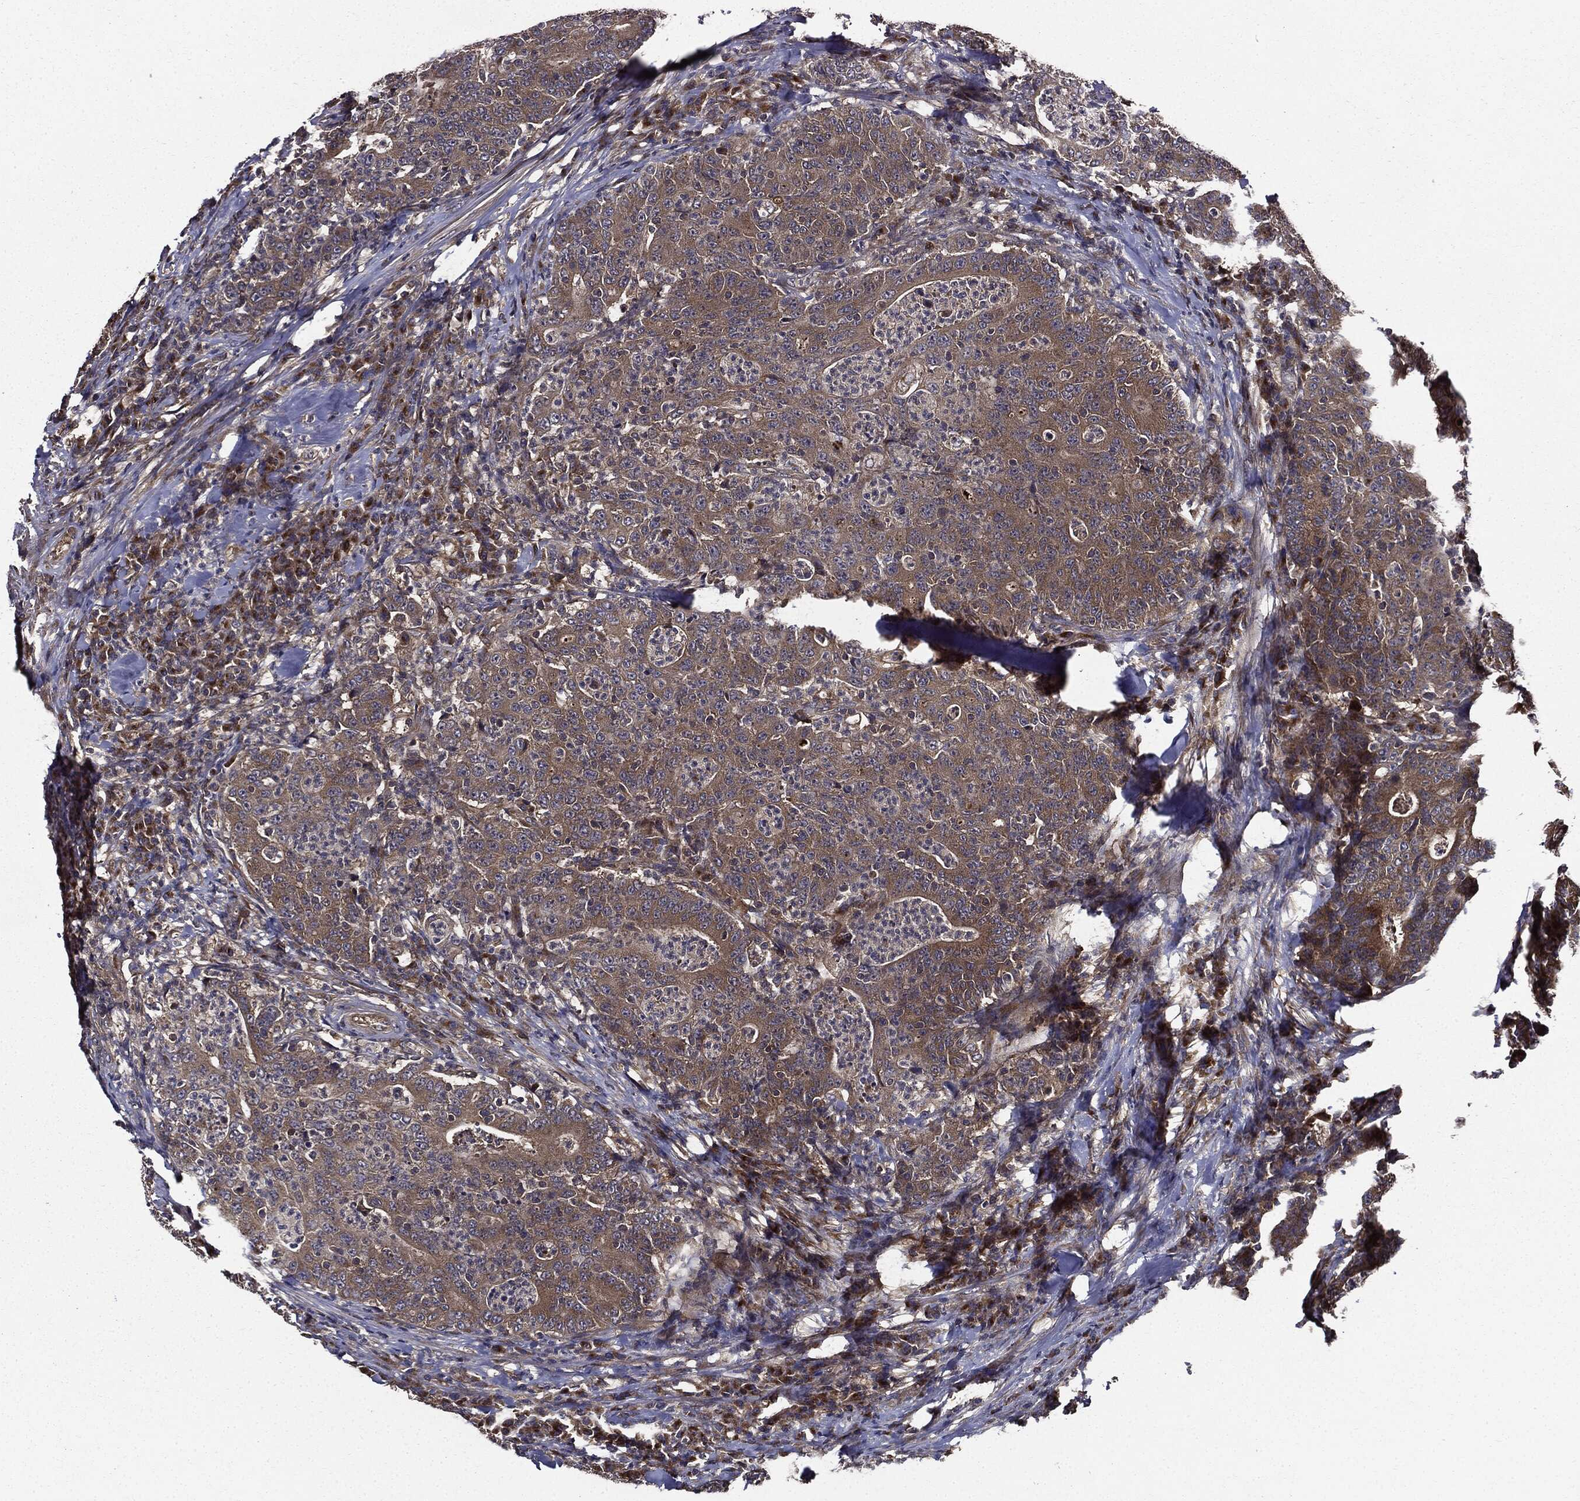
{"staining": {"intensity": "weak", "quantity": ">75%", "location": "cytoplasmic/membranous"}, "tissue": "colorectal cancer", "cell_type": "Tumor cells", "image_type": "cancer", "snomed": [{"axis": "morphology", "description": "Adenocarcinoma, NOS"}, {"axis": "topography", "description": "Colon"}], "caption": "Weak cytoplasmic/membranous protein expression is present in approximately >75% of tumor cells in adenocarcinoma (colorectal). (DAB IHC with brightfield microscopy, high magnification).", "gene": "HTT", "patient": {"sex": "male", "age": 70}}